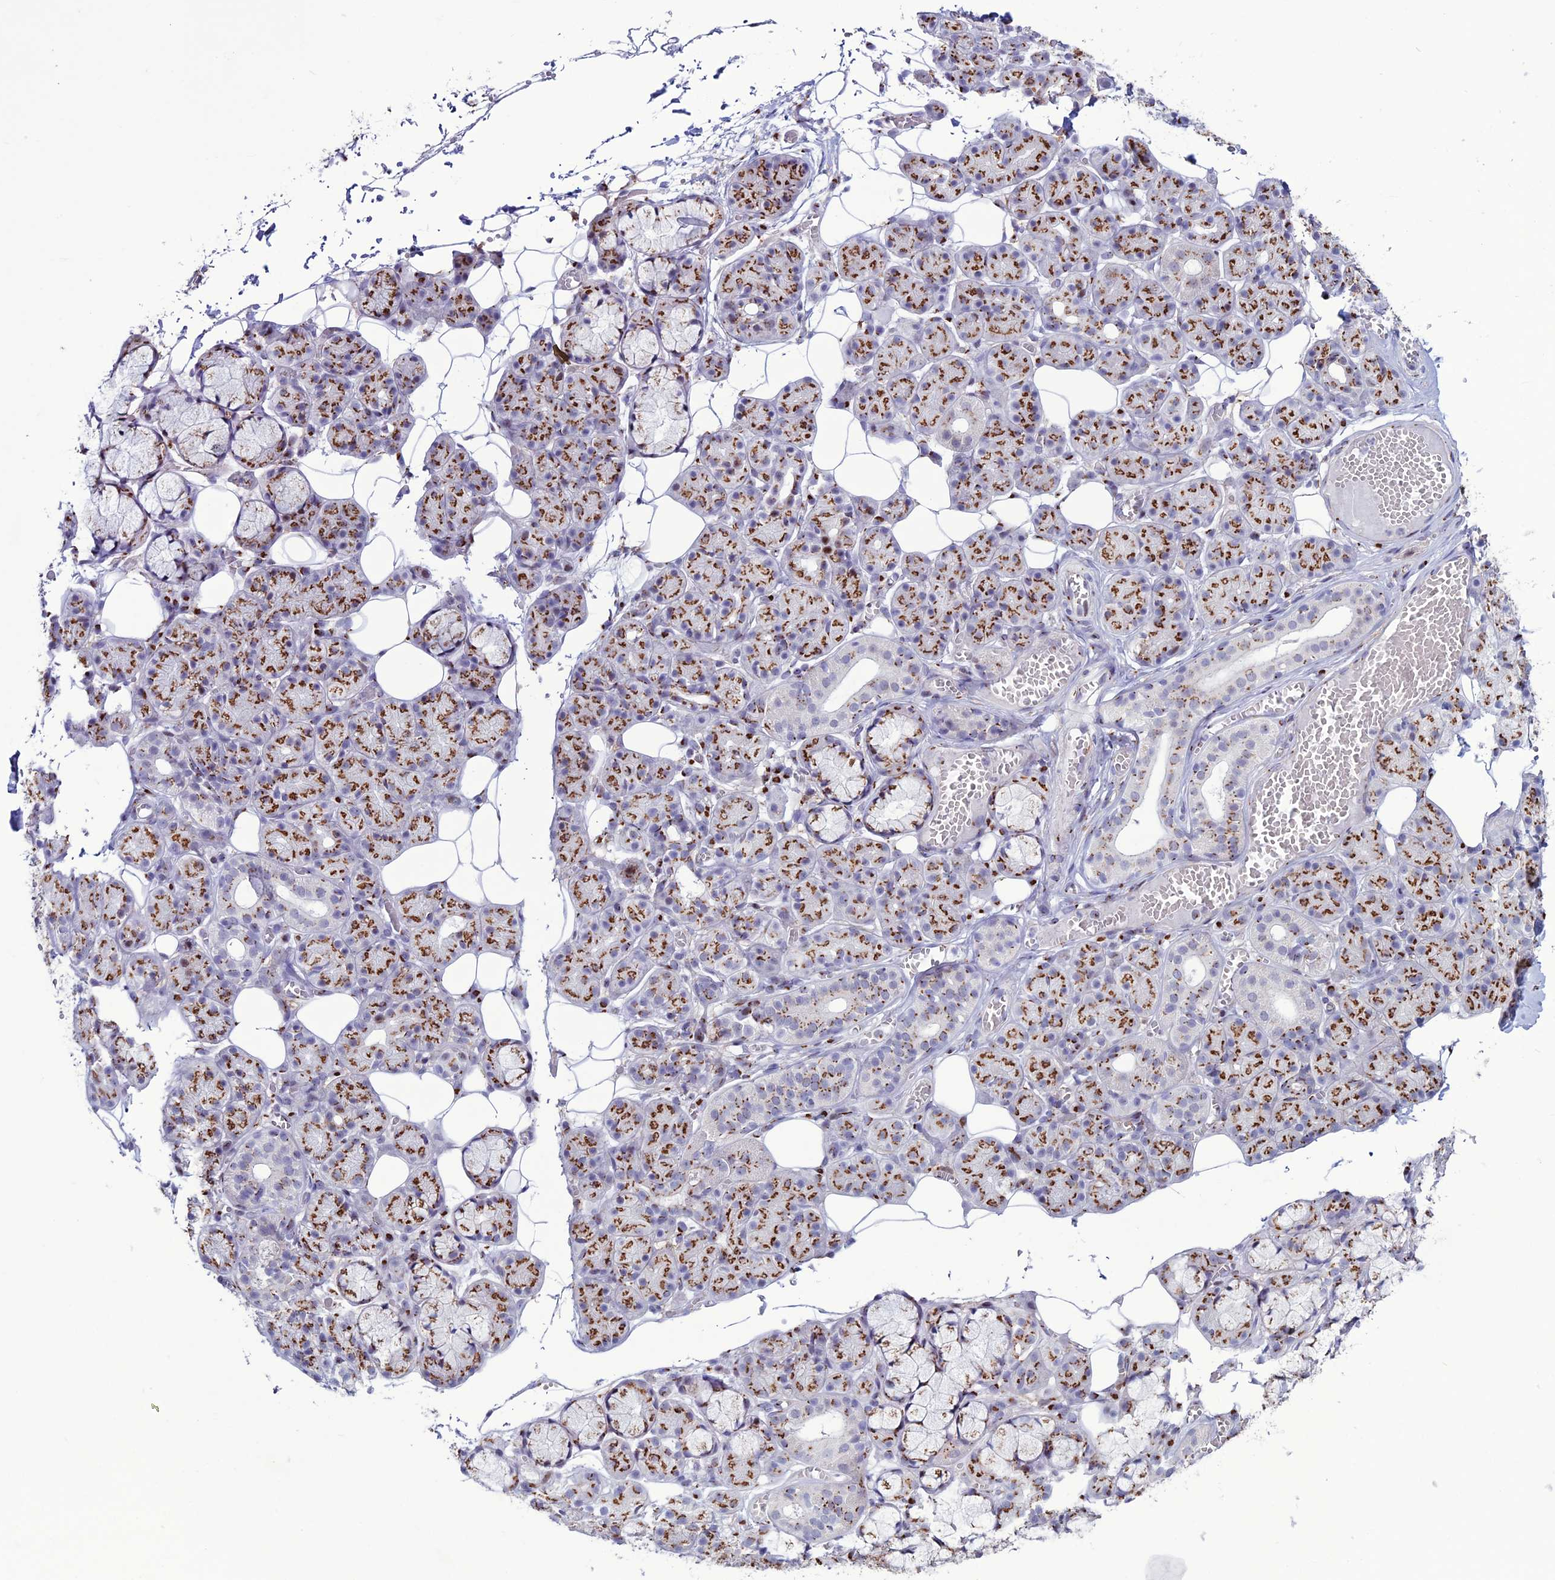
{"staining": {"intensity": "strong", "quantity": ">75%", "location": "cytoplasmic/membranous"}, "tissue": "salivary gland", "cell_type": "Glandular cells", "image_type": "normal", "snomed": [{"axis": "morphology", "description": "Normal tissue, NOS"}, {"axis": "topography", "description": "Salivary gland"}], "caption": "This is an image of immunohistochemistry (IHC) staining of normal salivary gland, which shows strong expression in the cytoplasmic/membranous of glandular cells.", "gene": "PLEKHA4", "patient": {"sex": "male", "age": 63}}